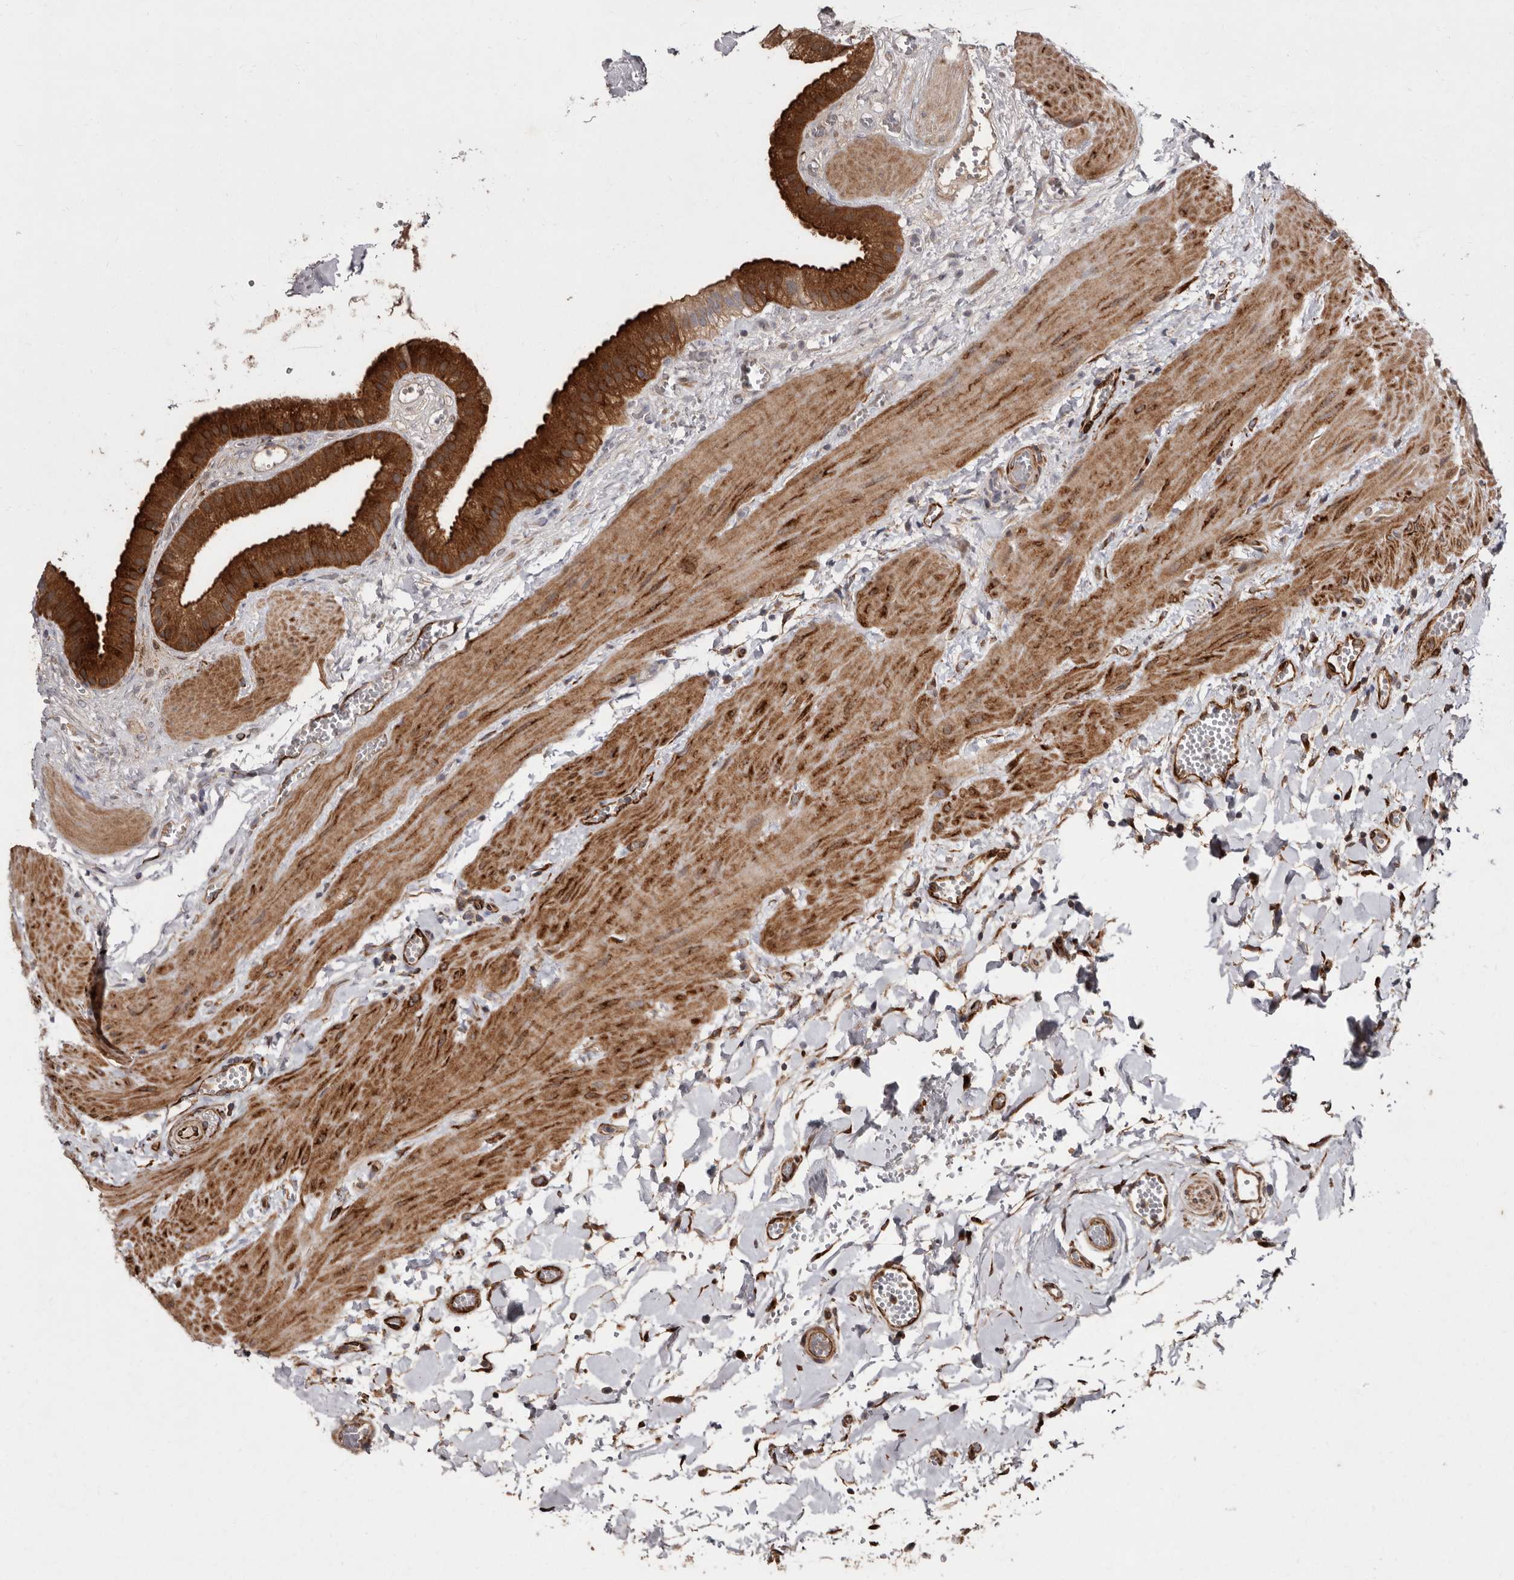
{"staining": {"intensity": "strong", "quantity": ">75%", "location": "cytoplasmic/membranous"}, "tissue": "gallbladder", "cell_type": "Glandular cells", "image_type": "normal", "snomed": [{"axis": "morphology", "description": "Normal tissue, NOS"}, {"axis": "topography", "description": "Gallbladder"}], "caption": "A photomicrograph of human gallbladder stained for a protein reveals strong cytoplasmic/membranous brown staining in glandular cells. The staining was performed using DAB (3,3'-diaminobenzidine), with brown indicating positive protein expression. Nuclei are stained blue with hematoxylin.", "gene": "FLAD1", "patient": {"sex": "male", "age": 55}}